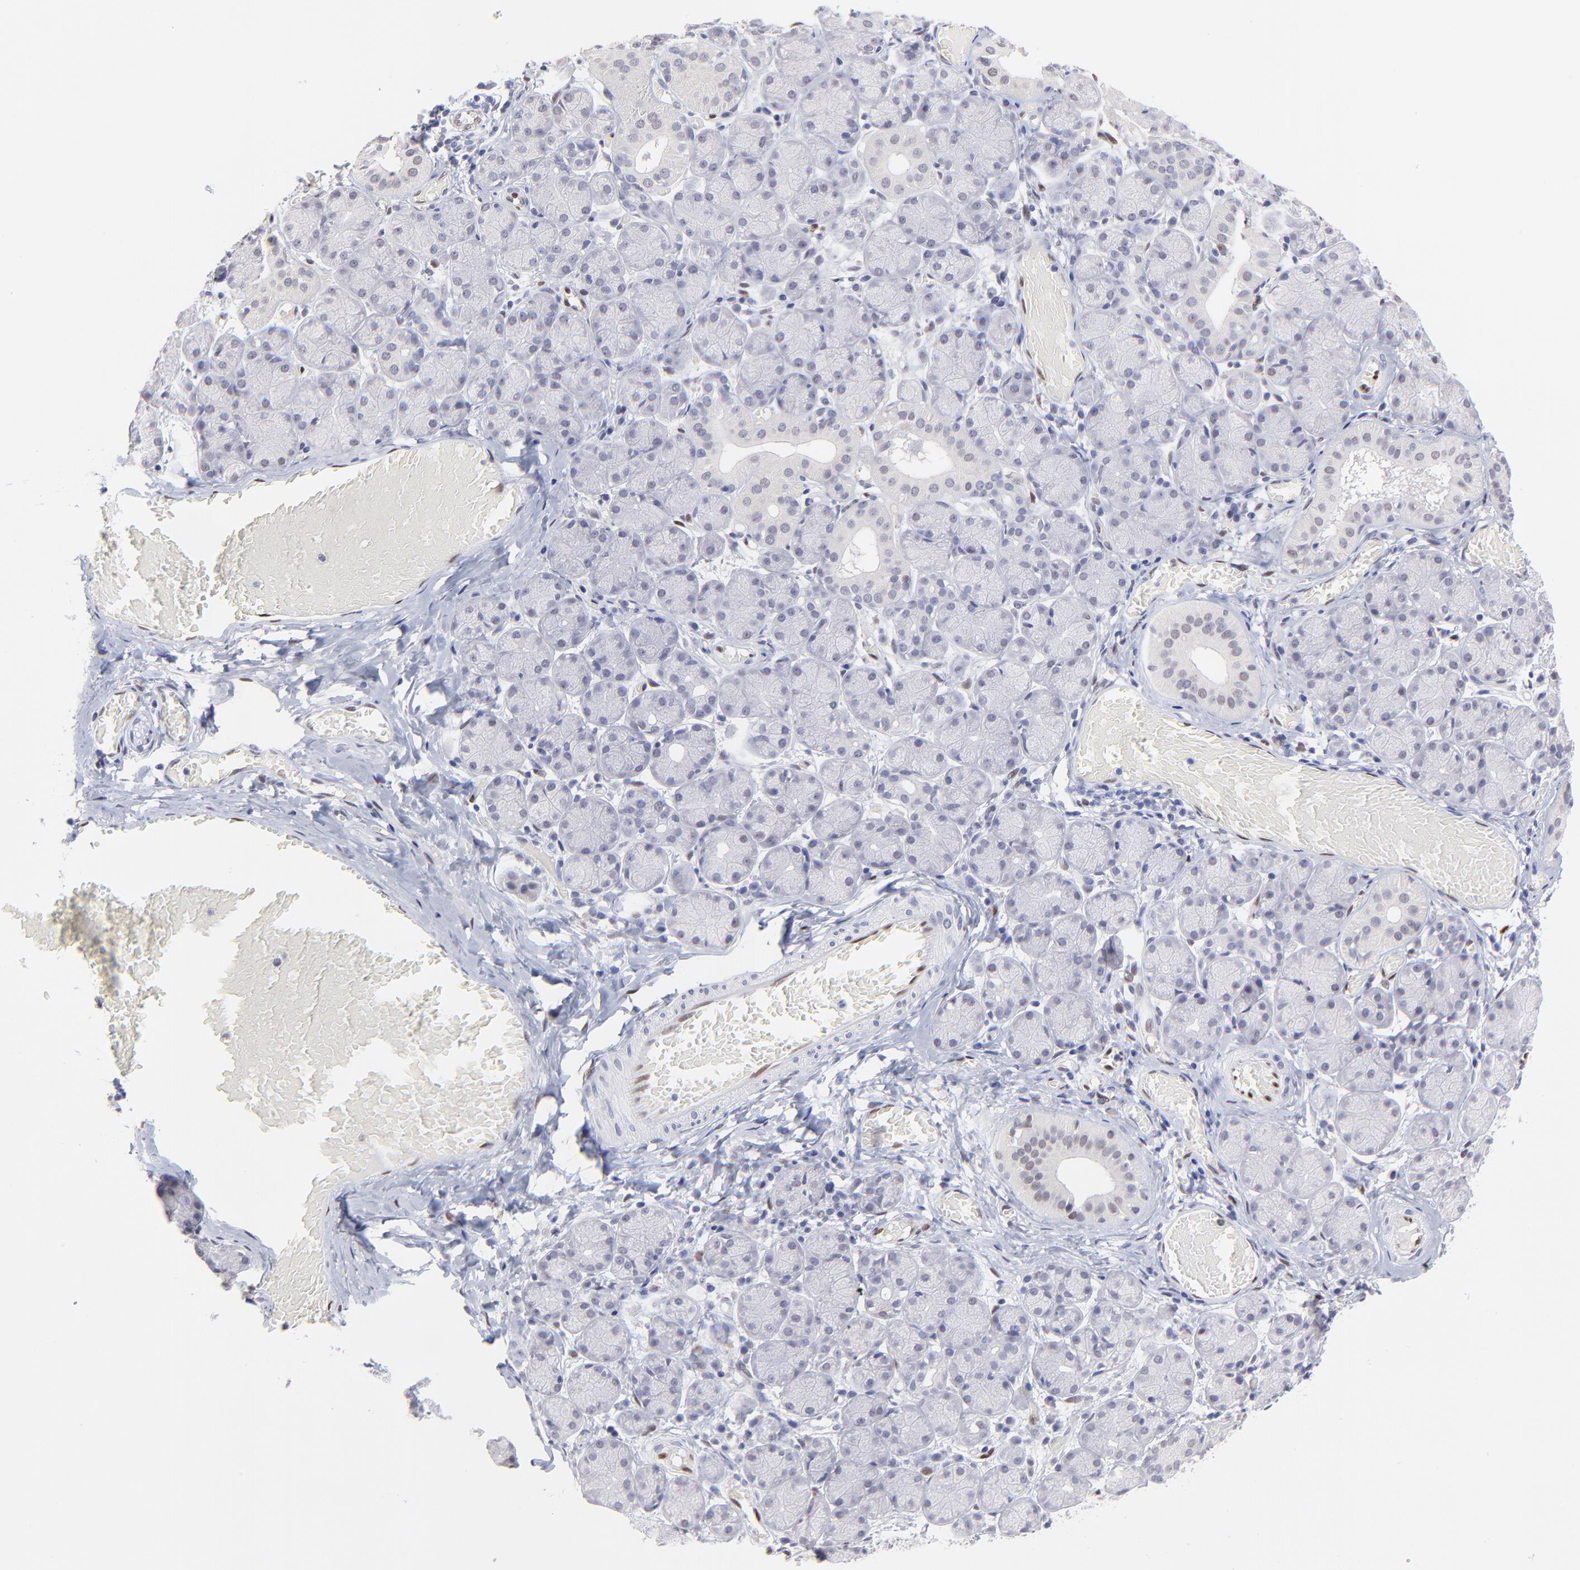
{"staining": {"intensity": "negative", "quantity": "none", "location": "none"}, "tissue": "salivary gland", "cell_type": "Glandular cells", "image_type": "normal", "snomed": [{"axis": "morphology", "description": "Normal tissue, NOS"}, {"axis": "topography", "description": "Salivary gland"}], "caption": "Immunohistochemical staining of normal salivary gland demonstrates no significant staining in glandular cells. (DAB IHC, high magnification).", "gene": "KLF4", "patient": {"sex": "female", "age": 24}}